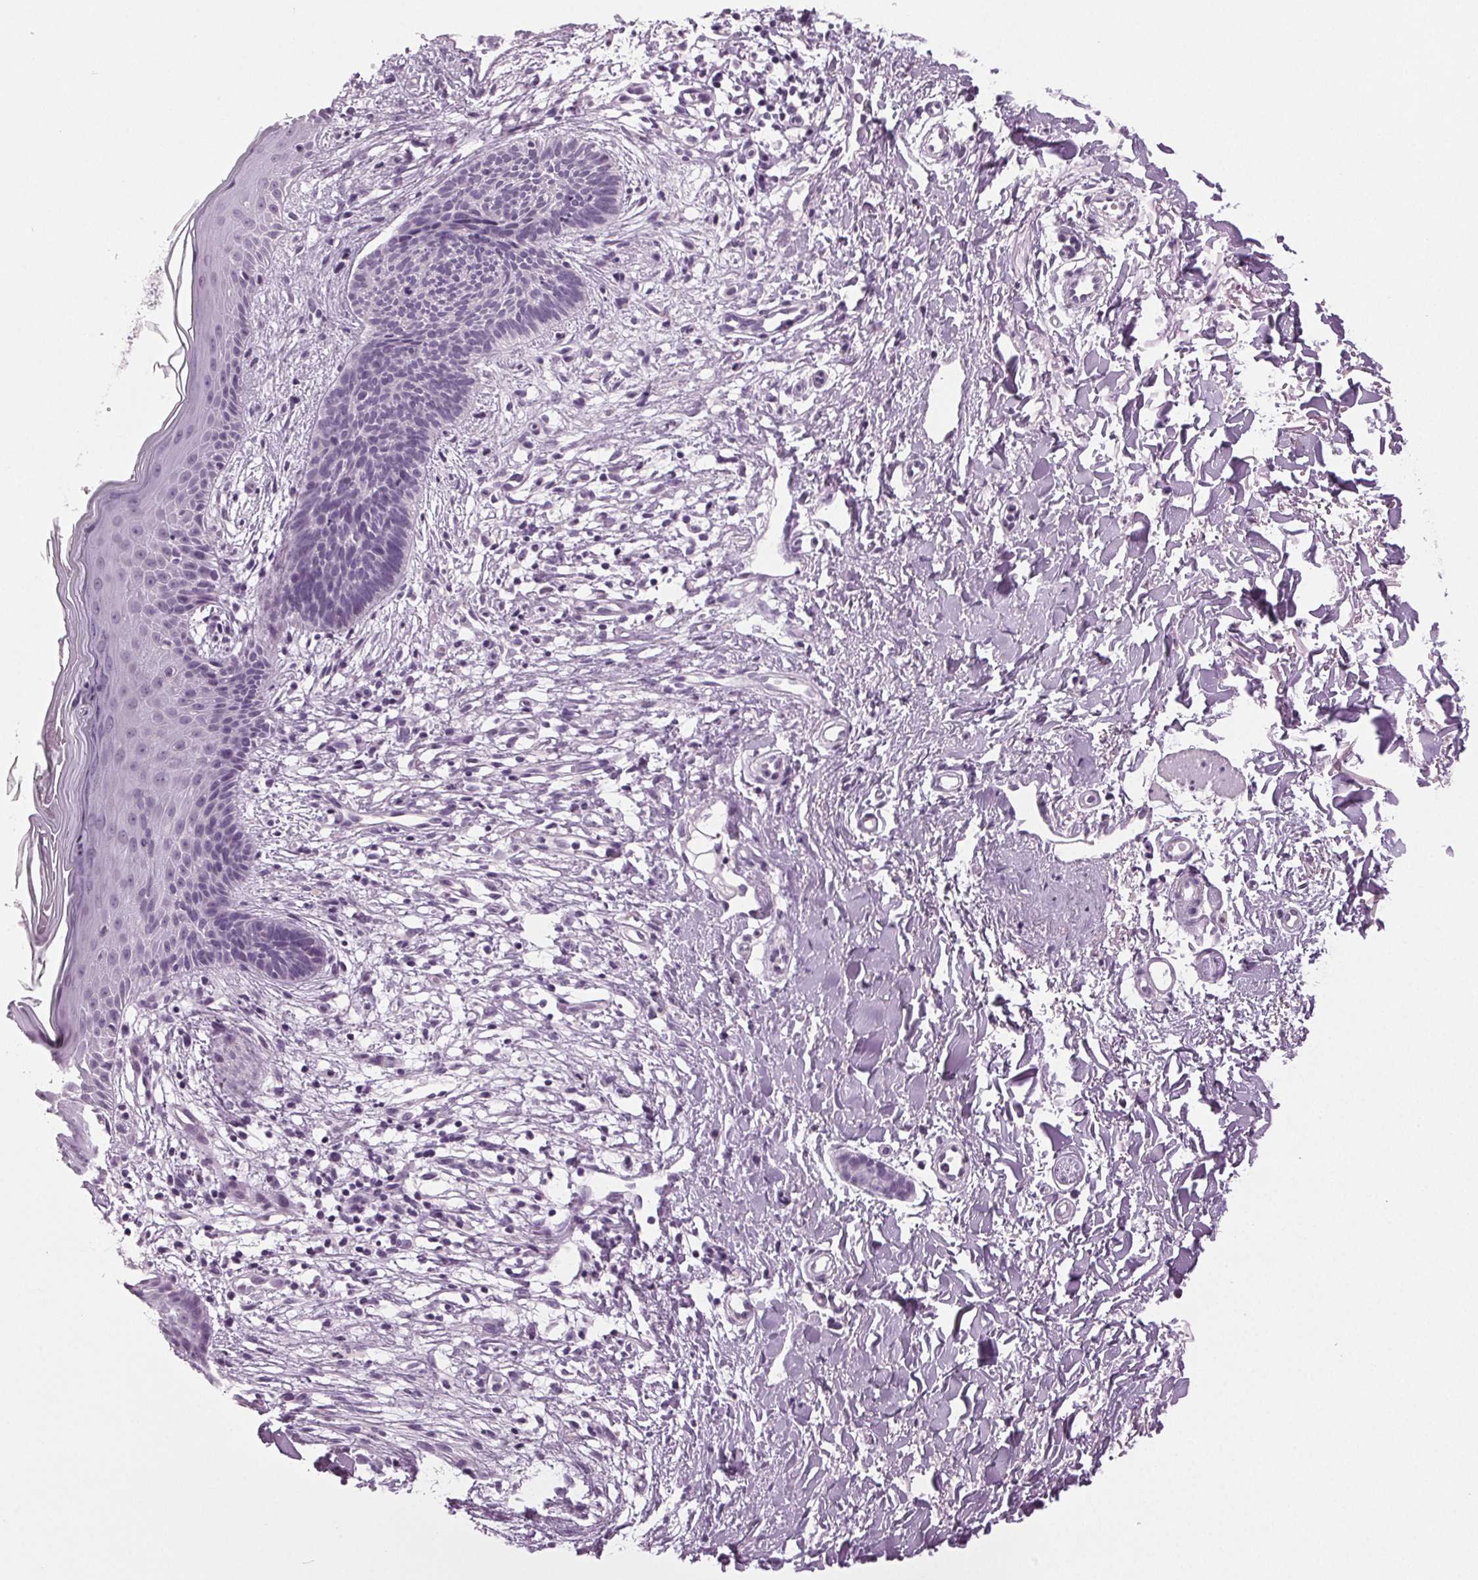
{"staining": {"intensity": "negative", "quantity": "none", "location": "none"}, "tissue": "skin cancer", "cell_type": "Tumor cells", "image_type": "cancer", "snomed": [{"axis": "morphology", "description": "Basal cell carcinoma"}, {"axis": "topography", "description": "Skin"}], "caption": "A high-resolution histopathology image shows IHC staining of skin cancer, which reveals no significant positivity in tumor cells.", "gene": "DNAH12", "patient": {"sex": "female", "age": 84}}